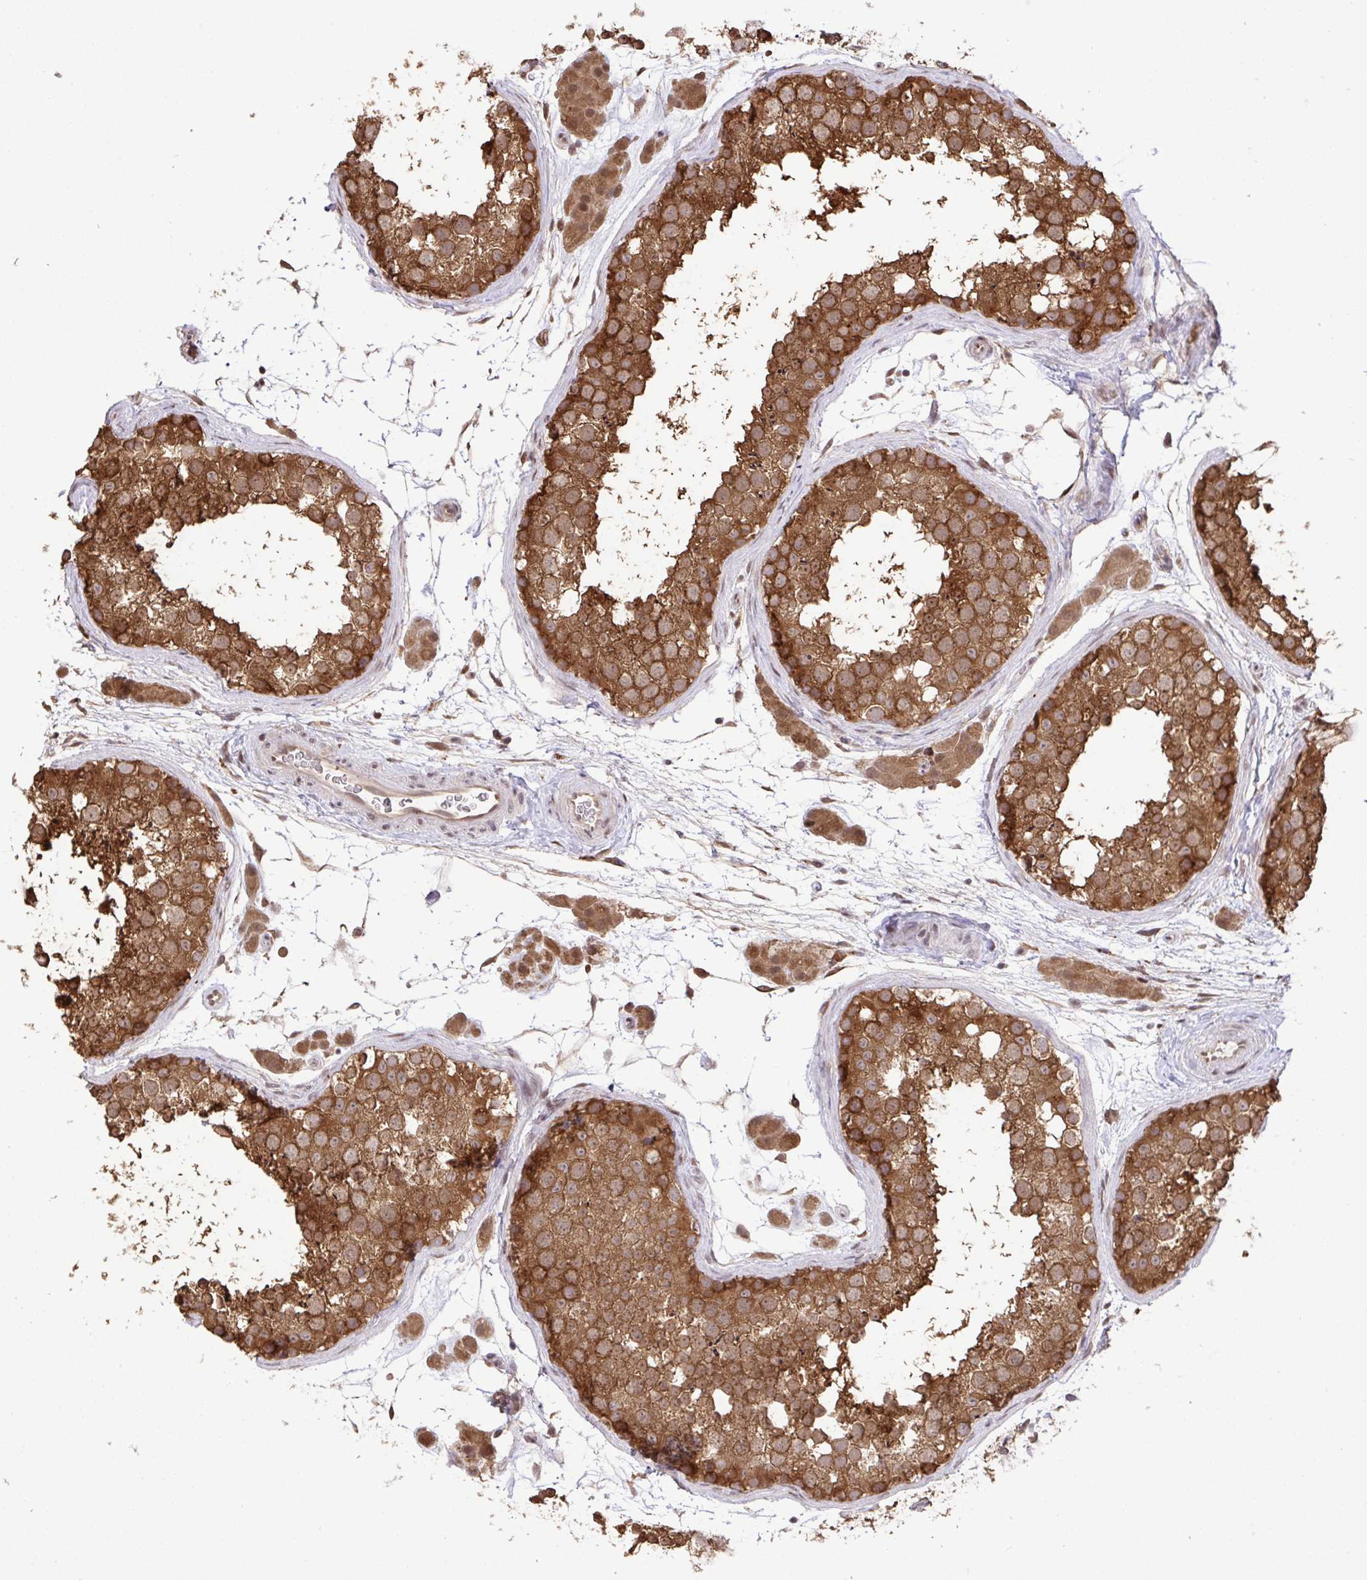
{"staining": {"intensity": "strong", "quantity": ">75%", "location": "cytoplasmic/membranous"}, "tissue": "testis", "cell_type": "Cells in seminiferous ducts", "image_type": "normal", "snomed": [{"axis": "morphology", "description": "Normal tissue, NOS"}, {"axis": "topography", "description": "Testis"}], "caption": "A brown stain shows strong cytoplasmic/membranous expression of a protein in cells in seminiferous ducts of benign testis.", "gene": "C12orf57", "patient": {"sex": "male", "age": 41}}